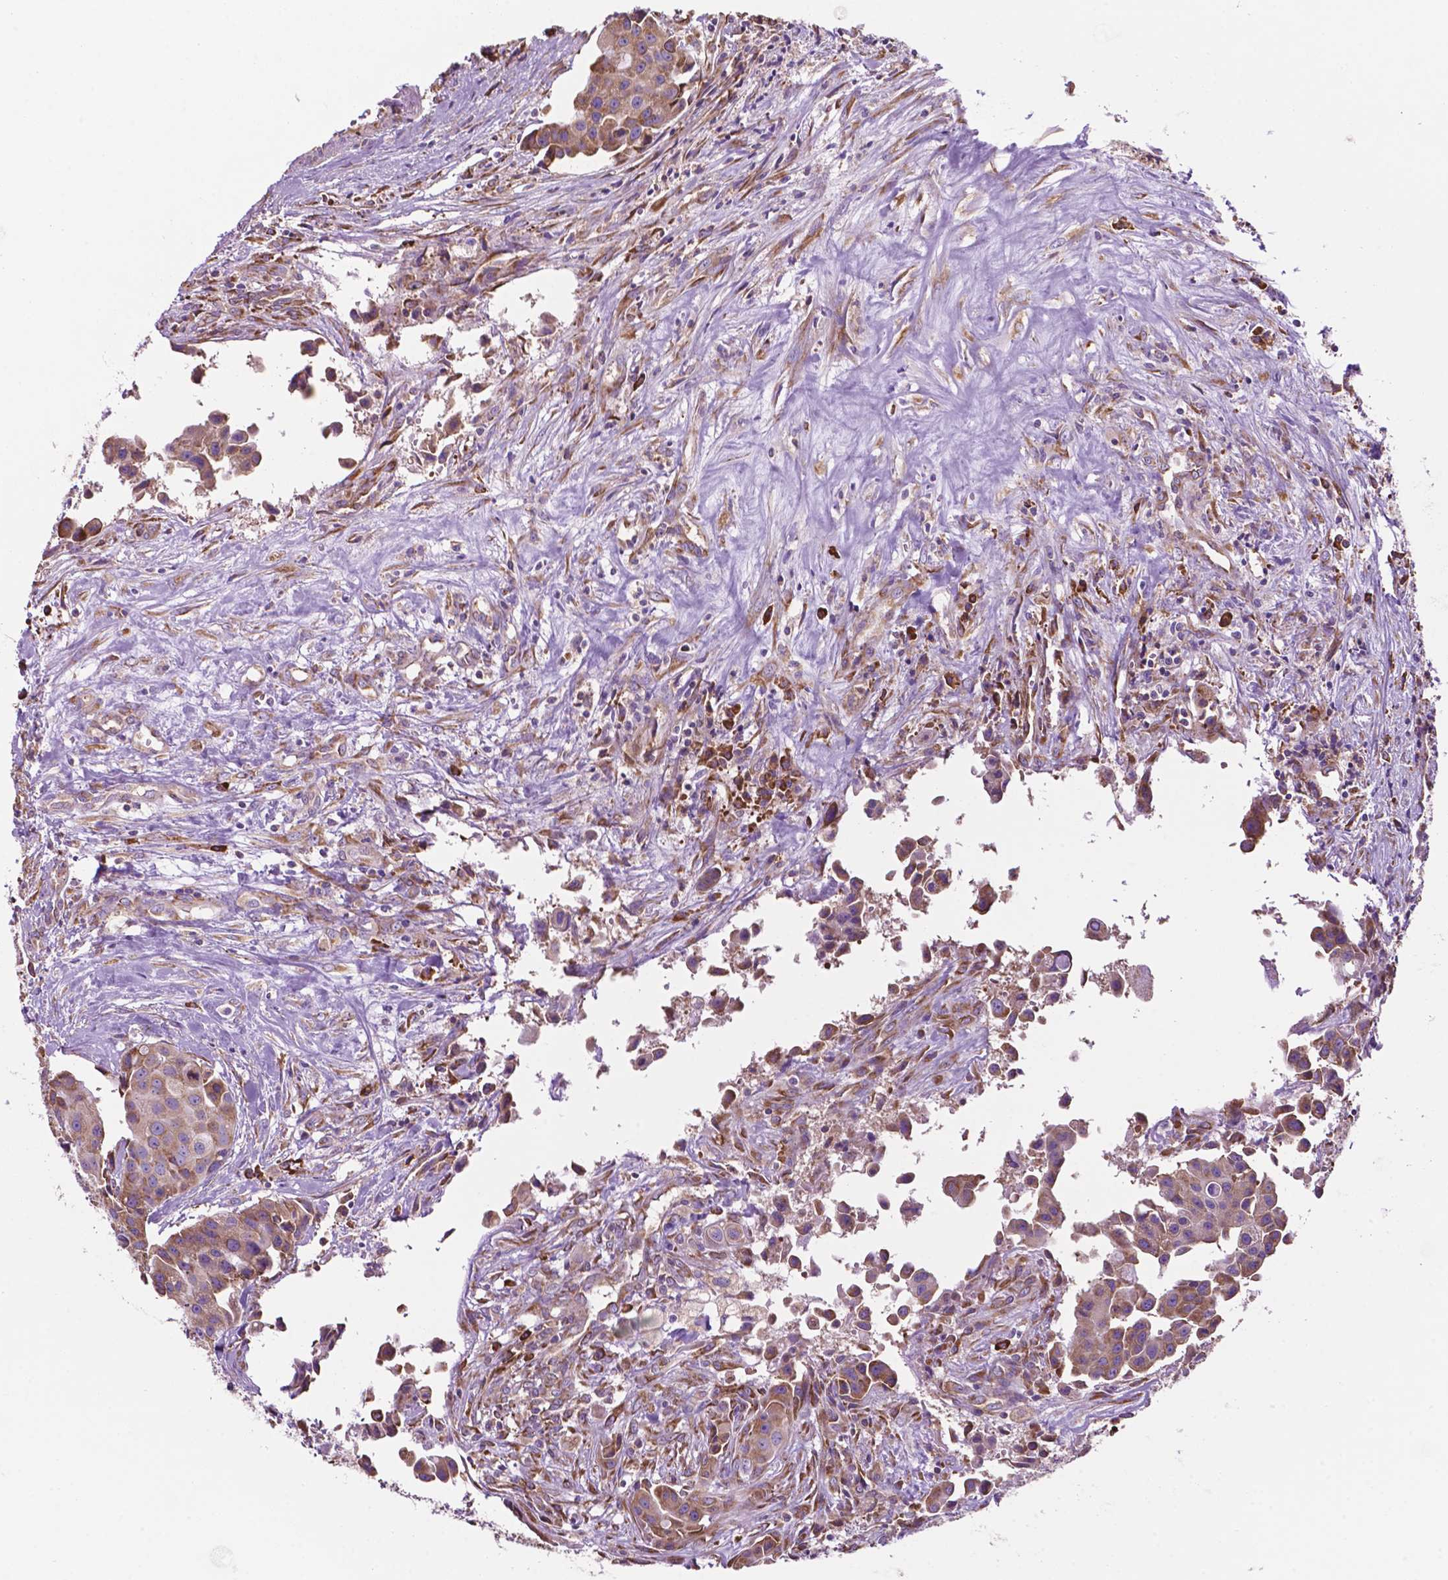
{"staining": {"intensity": "weak", "quantity": "25%-75%", "location": "cytoplasmic/membranous"}, "tissue": "head and neck cancer", "cell_type": "Tumor cells", "image_type": "cancer", "snomed": [{"axis": "morphology", "description": "Adenocarcinoma, NOS"}, {"axis": "topography", "description": "Head-Neck"}], "caption": "This is an image of immunohistochemistry staining of adenocarcinoma (head and neck), which shows weak expression in the cytoplasmic/membranous of tumor cells.", "gene": "RPL29", "patient": {"sex": "male", "age": 76}}